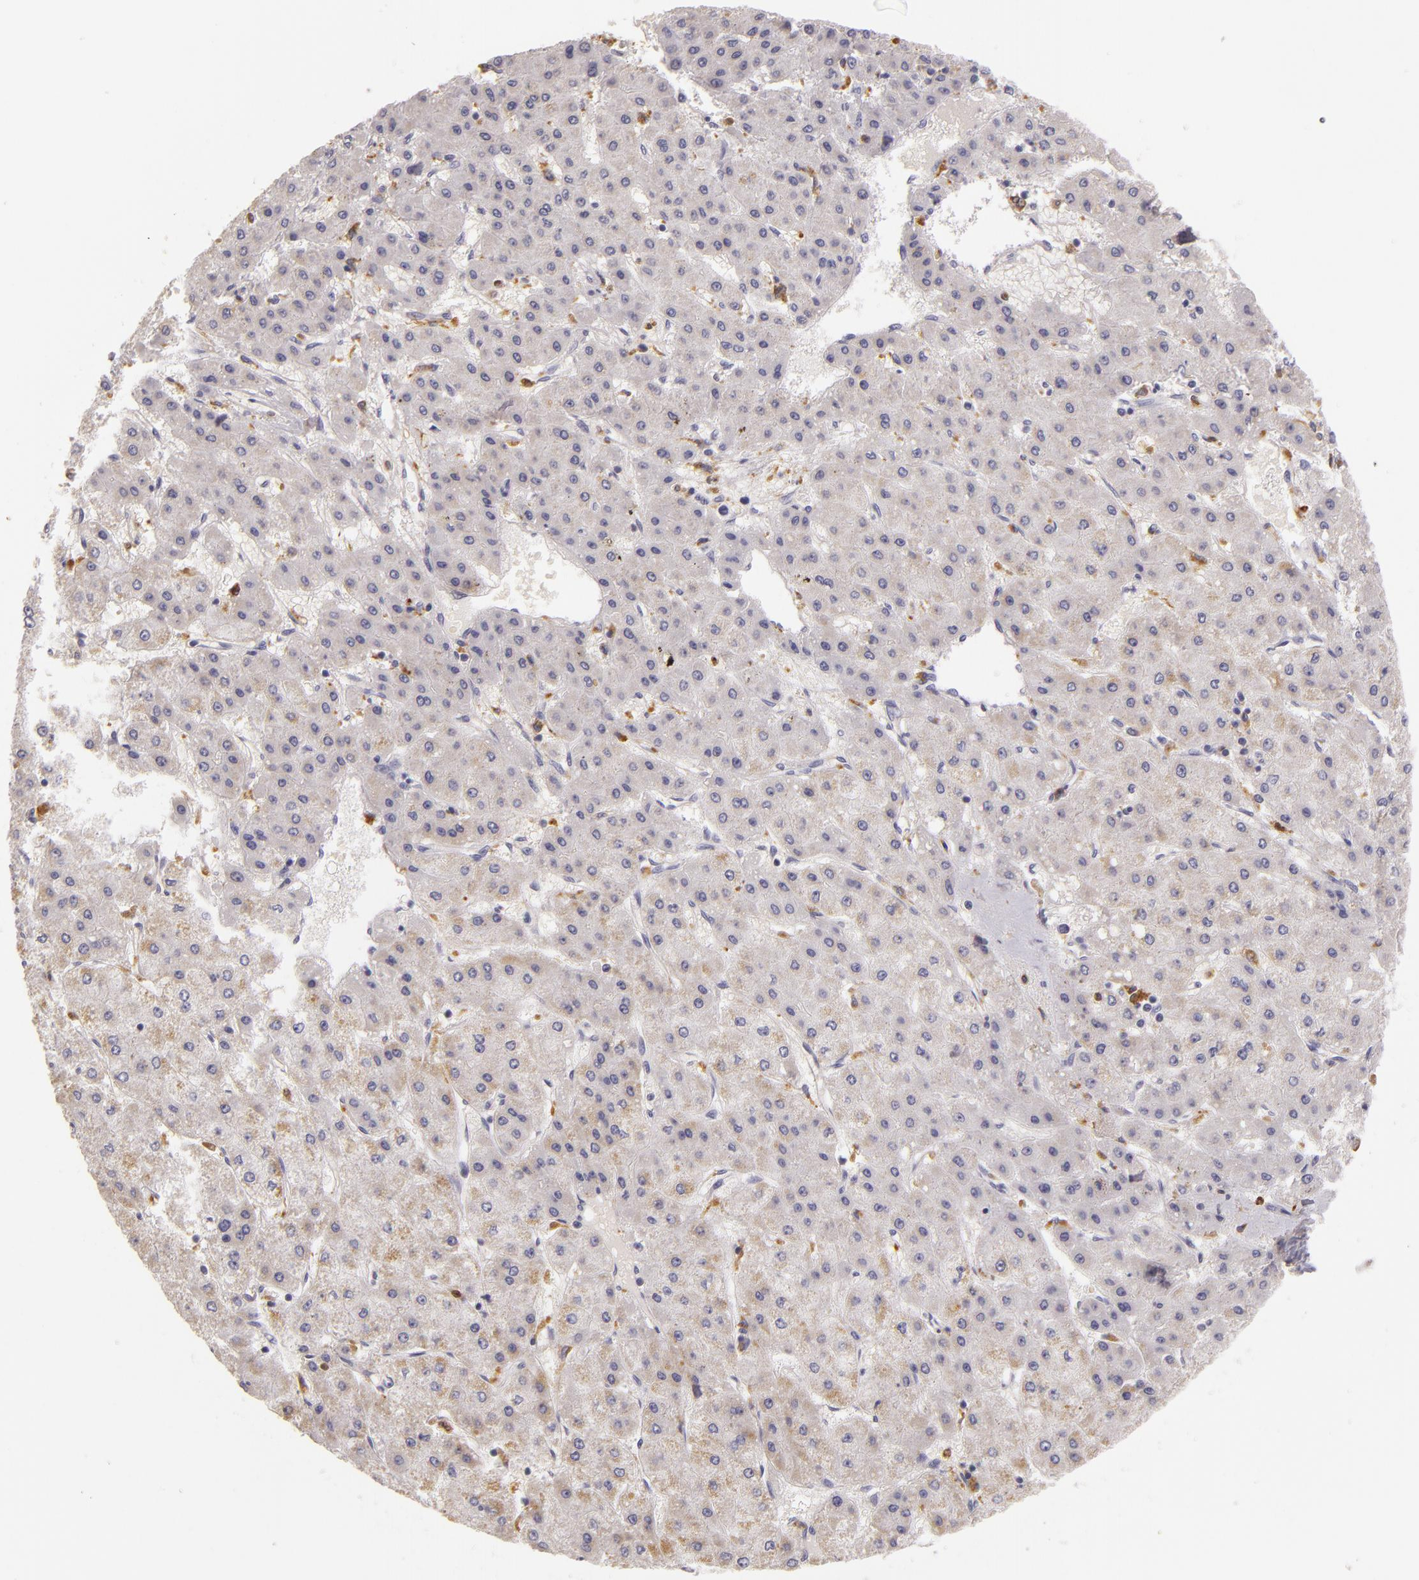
{"staining": {"intensity": "moderate", "quantity": "<25%", "location": "cytoplasmic/membranous"}, "tissue": "liver cancer", "cell_type": "Tumor cells", "image_type": "cancer", "snomed": [{"axis": "morphology", "description": "Carcinoma, Hepatocellular, NOS"}, {"axis": "topography", "description": "Liver"}], "caption": "IHC of liver hepatocellular carcinoma demonstrates low levels of moderate cytoplasmic/membranous positivity in approximately <25% of tumor cells.", "gene": "TLR8", "patient": {"sex": "female", "age": 52}}